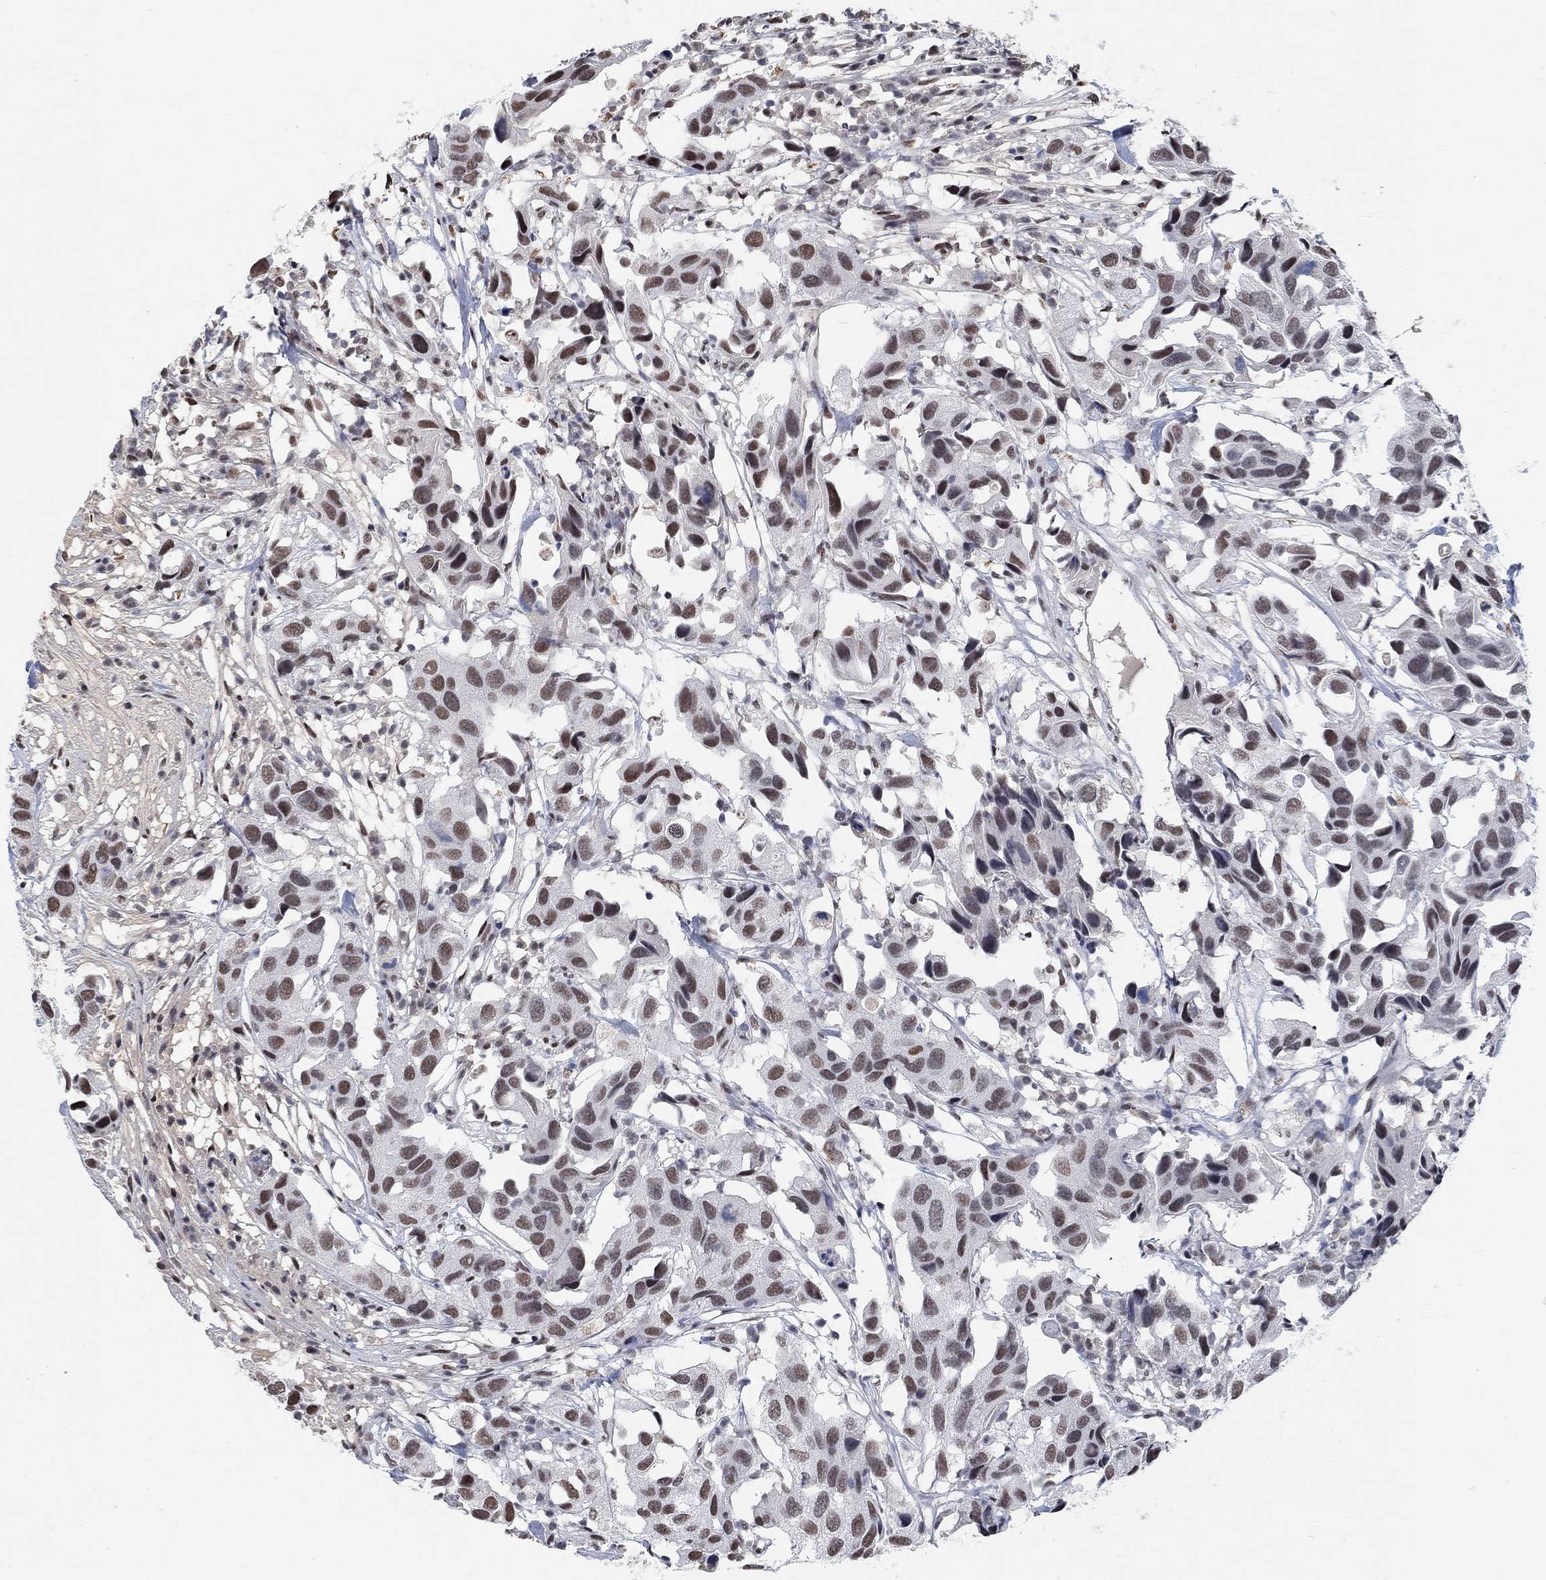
{"staining": {"intensity": "moderate", "quantity": ">75%", "location": "nuclear"}, "tissue": "urothelial cancer", "cell_type": "Tumor cells", "image_type": "cancer", "snomed": [{"axis": "morphology", "description": "Urothelial carcinoma, High grade"}, {"axis": "topography", "description": "Urinary bladder"}], "caption": "IHC staining of high-grade urothelial carcinoma, which exhibits medium levels of moderate nuclear staining in about >75% of tumor cells indicating moderate nuclear protein positivity. The staining was performed using DAB (brown) for protein detection and nuclei were counterstained in hematoxylin (blue).", "gene": "USP39", "patient": {"sex": "male", "age": 79}}